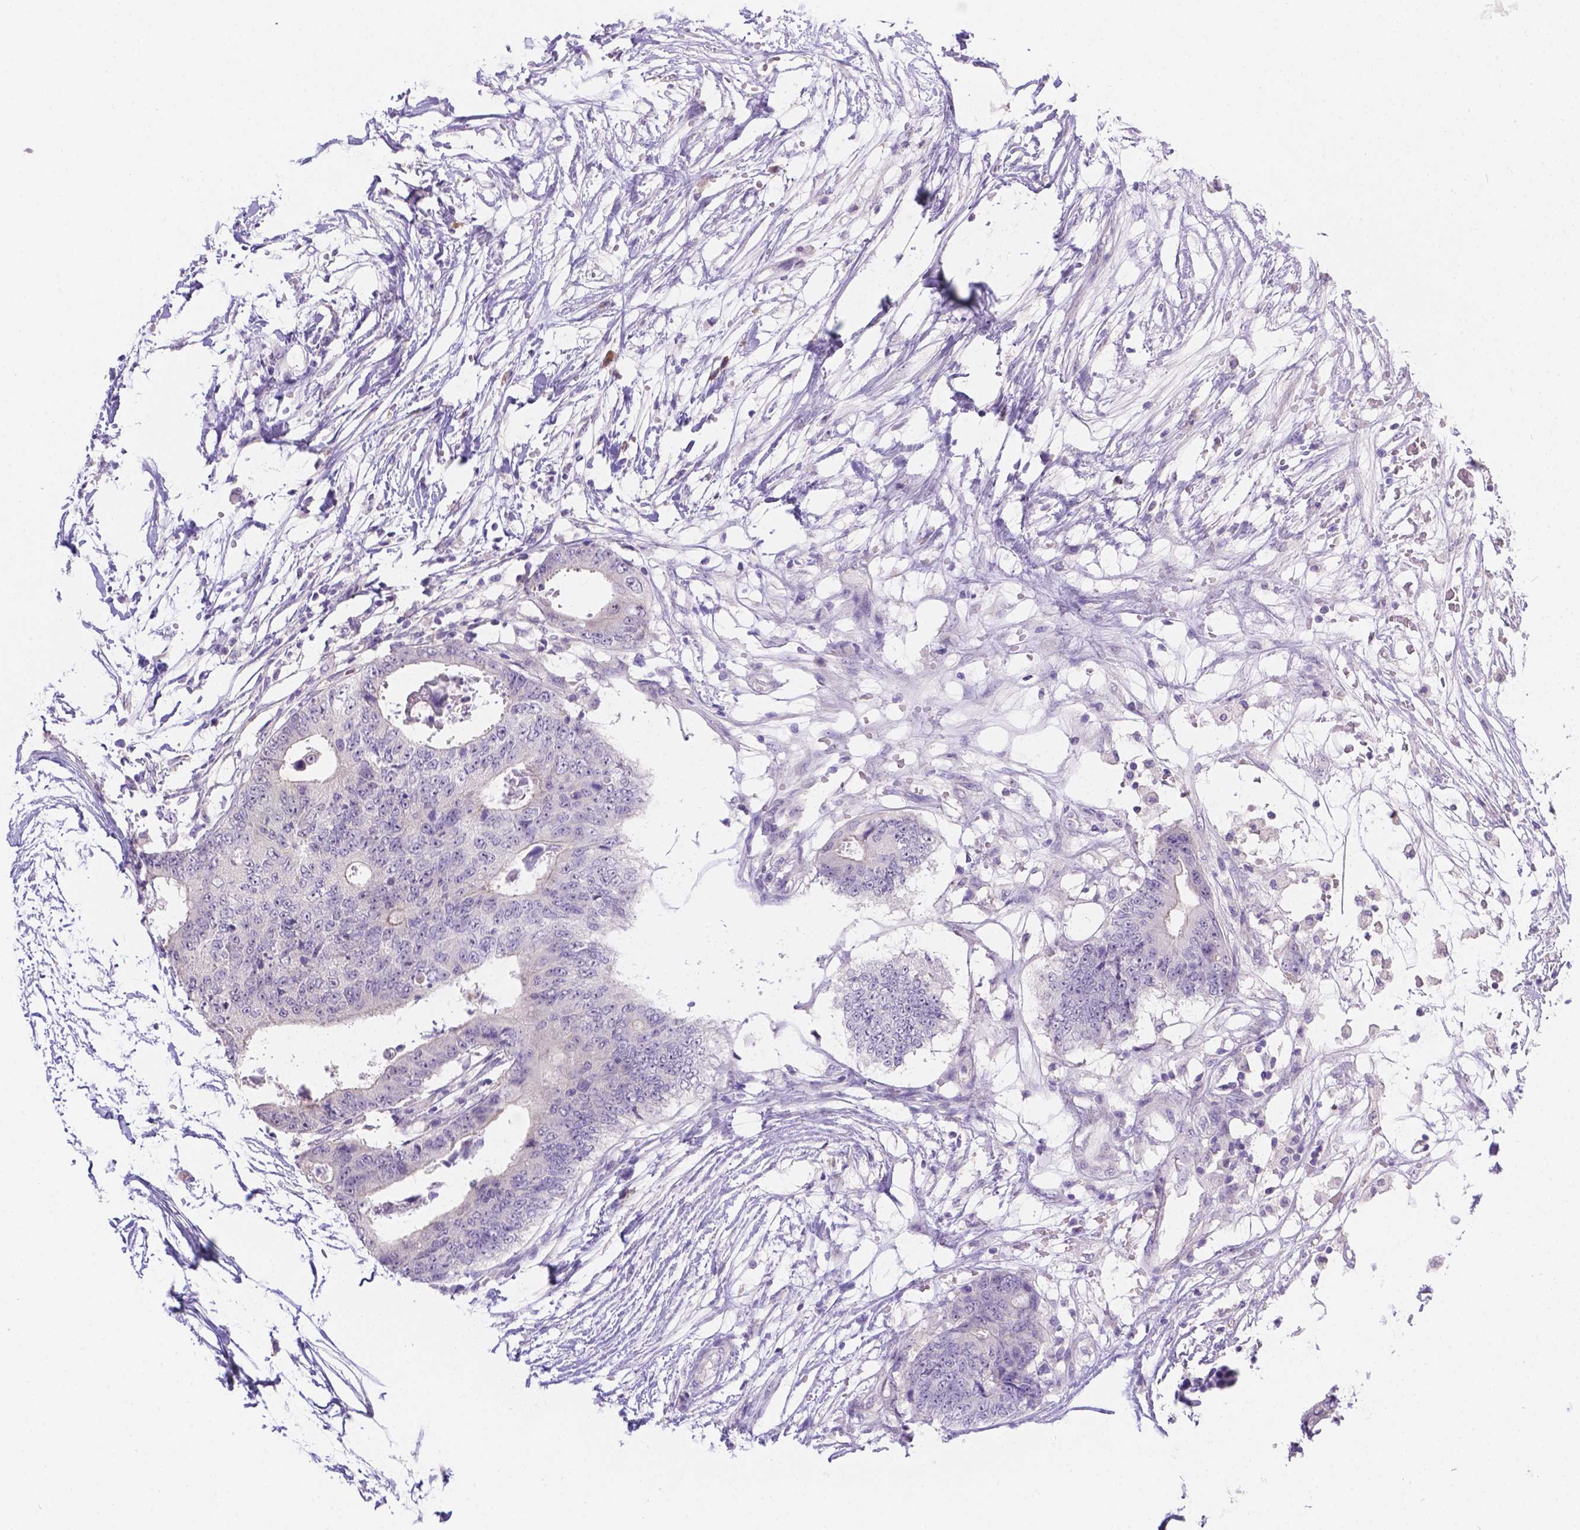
{"staining": {"intensity": "negative", "quantity": "none", "location": "none"}, "tissue": "colorectal cancer", "cell_type": "Tumor cells", "image_type": "cancer", "snomed": [{"axis": "morphology", "description": "Adenocarcinoma, NOS"}, {"axis": "topography", "description": "Colon"}], "caption": "Immunohistochemistry (IHC) of human colorectal cancer (adenocarcinoma) reveals no staining in tumor cells.", "gene": "CD96", "patient": {"sex": "female", "age": 48}}